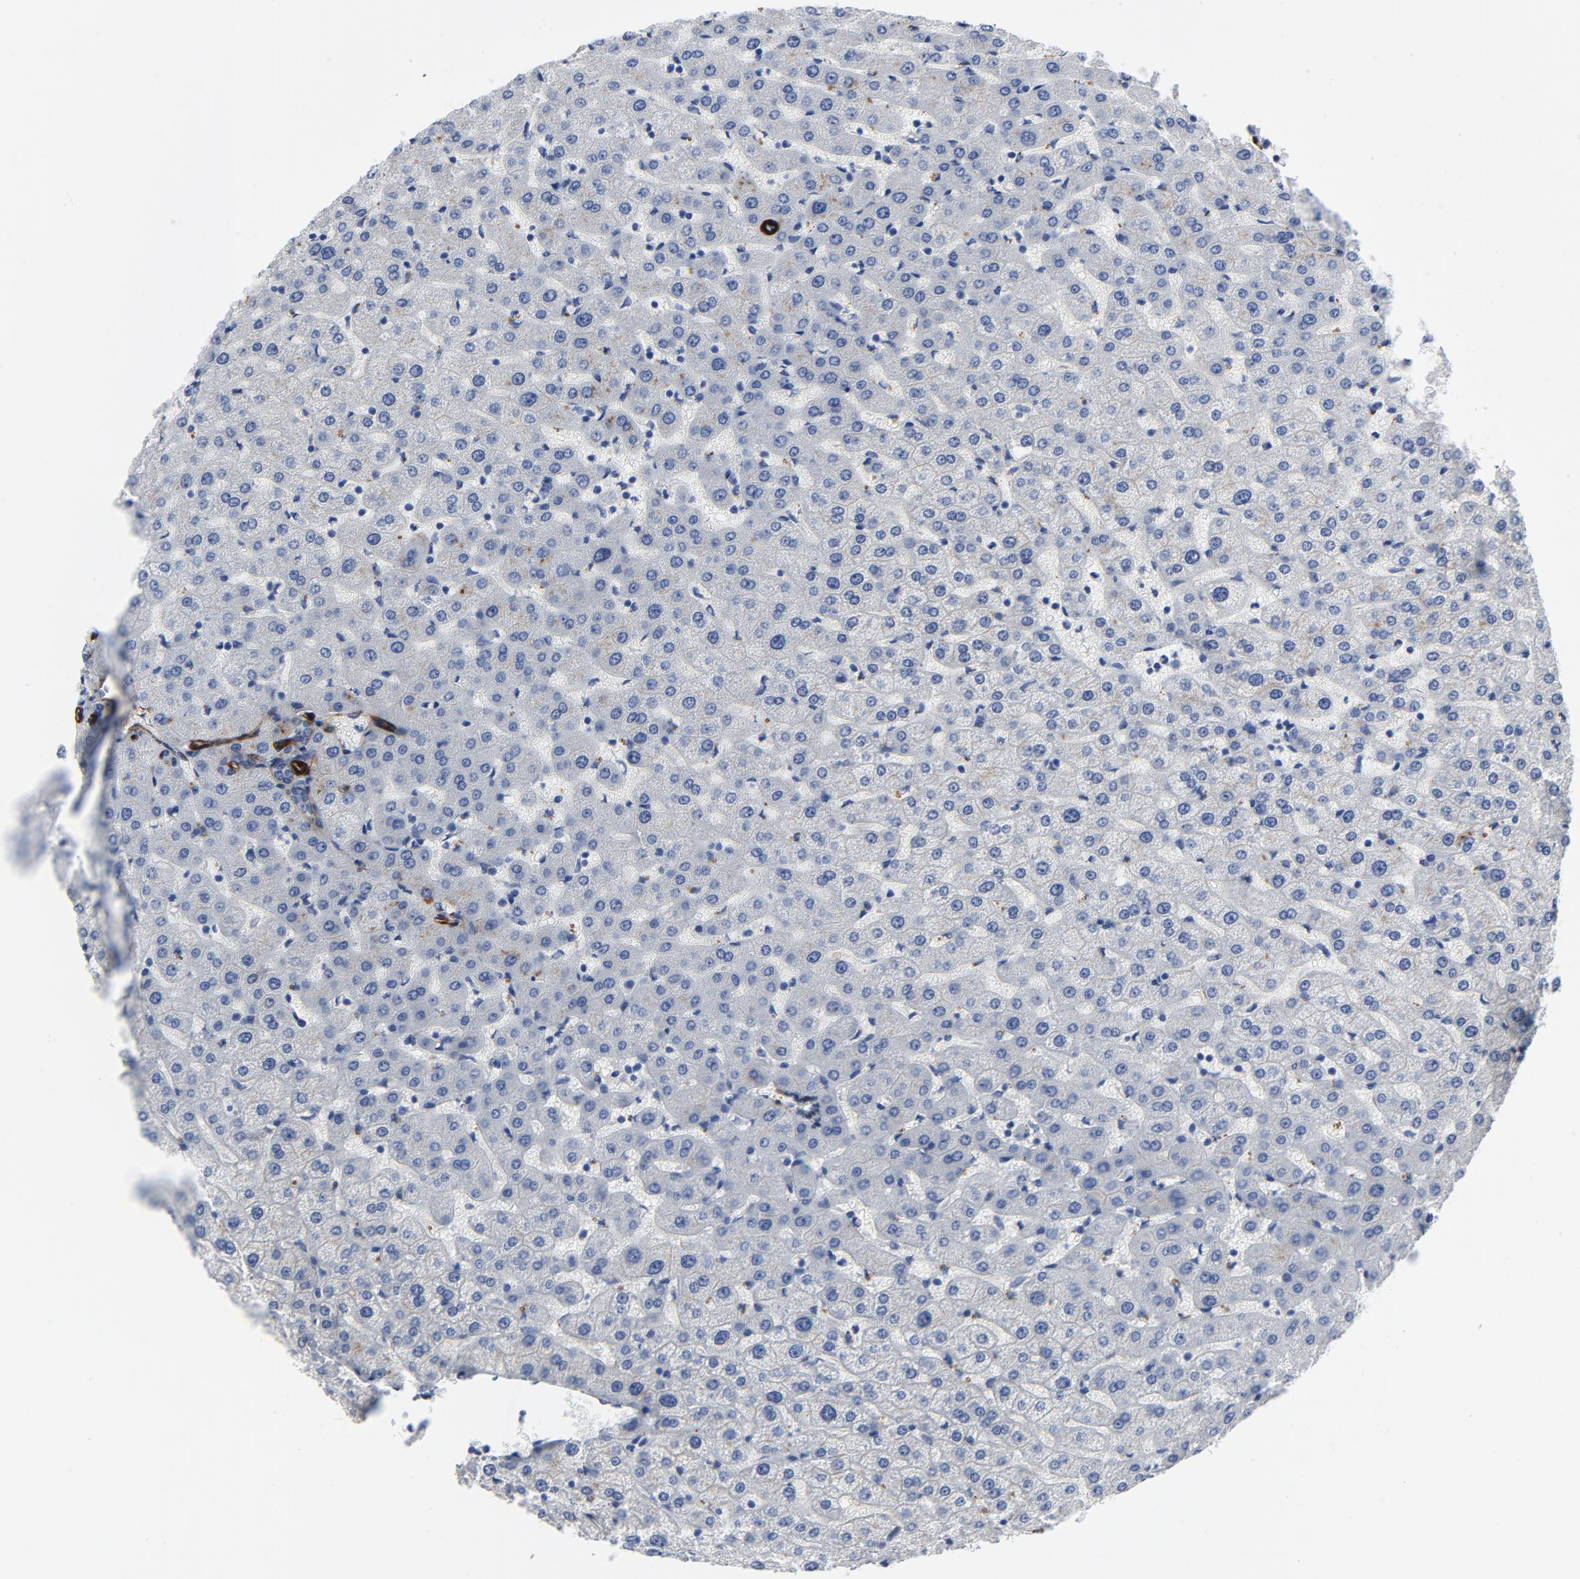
{"staining": {"intensity": "negative", "quantity": "none", "location": "none"}, "tissue": "liver", "cell_type": "Cholangiocytes", "image_type": "normal", "snomed": [{"axis": "morphology", "description": "Normal tissue, NOS"}, {"axis": "morphology", "description": "Fibrosis, NOS"}, {"axis": "topography", "description": "Liver"}], "caption": "This is an IHC micrograph of unremarkable human liver. There is no staining in cholangiocytes.", "gene": "LAMC1", "patient": {"sex": "female", "age": 29}}